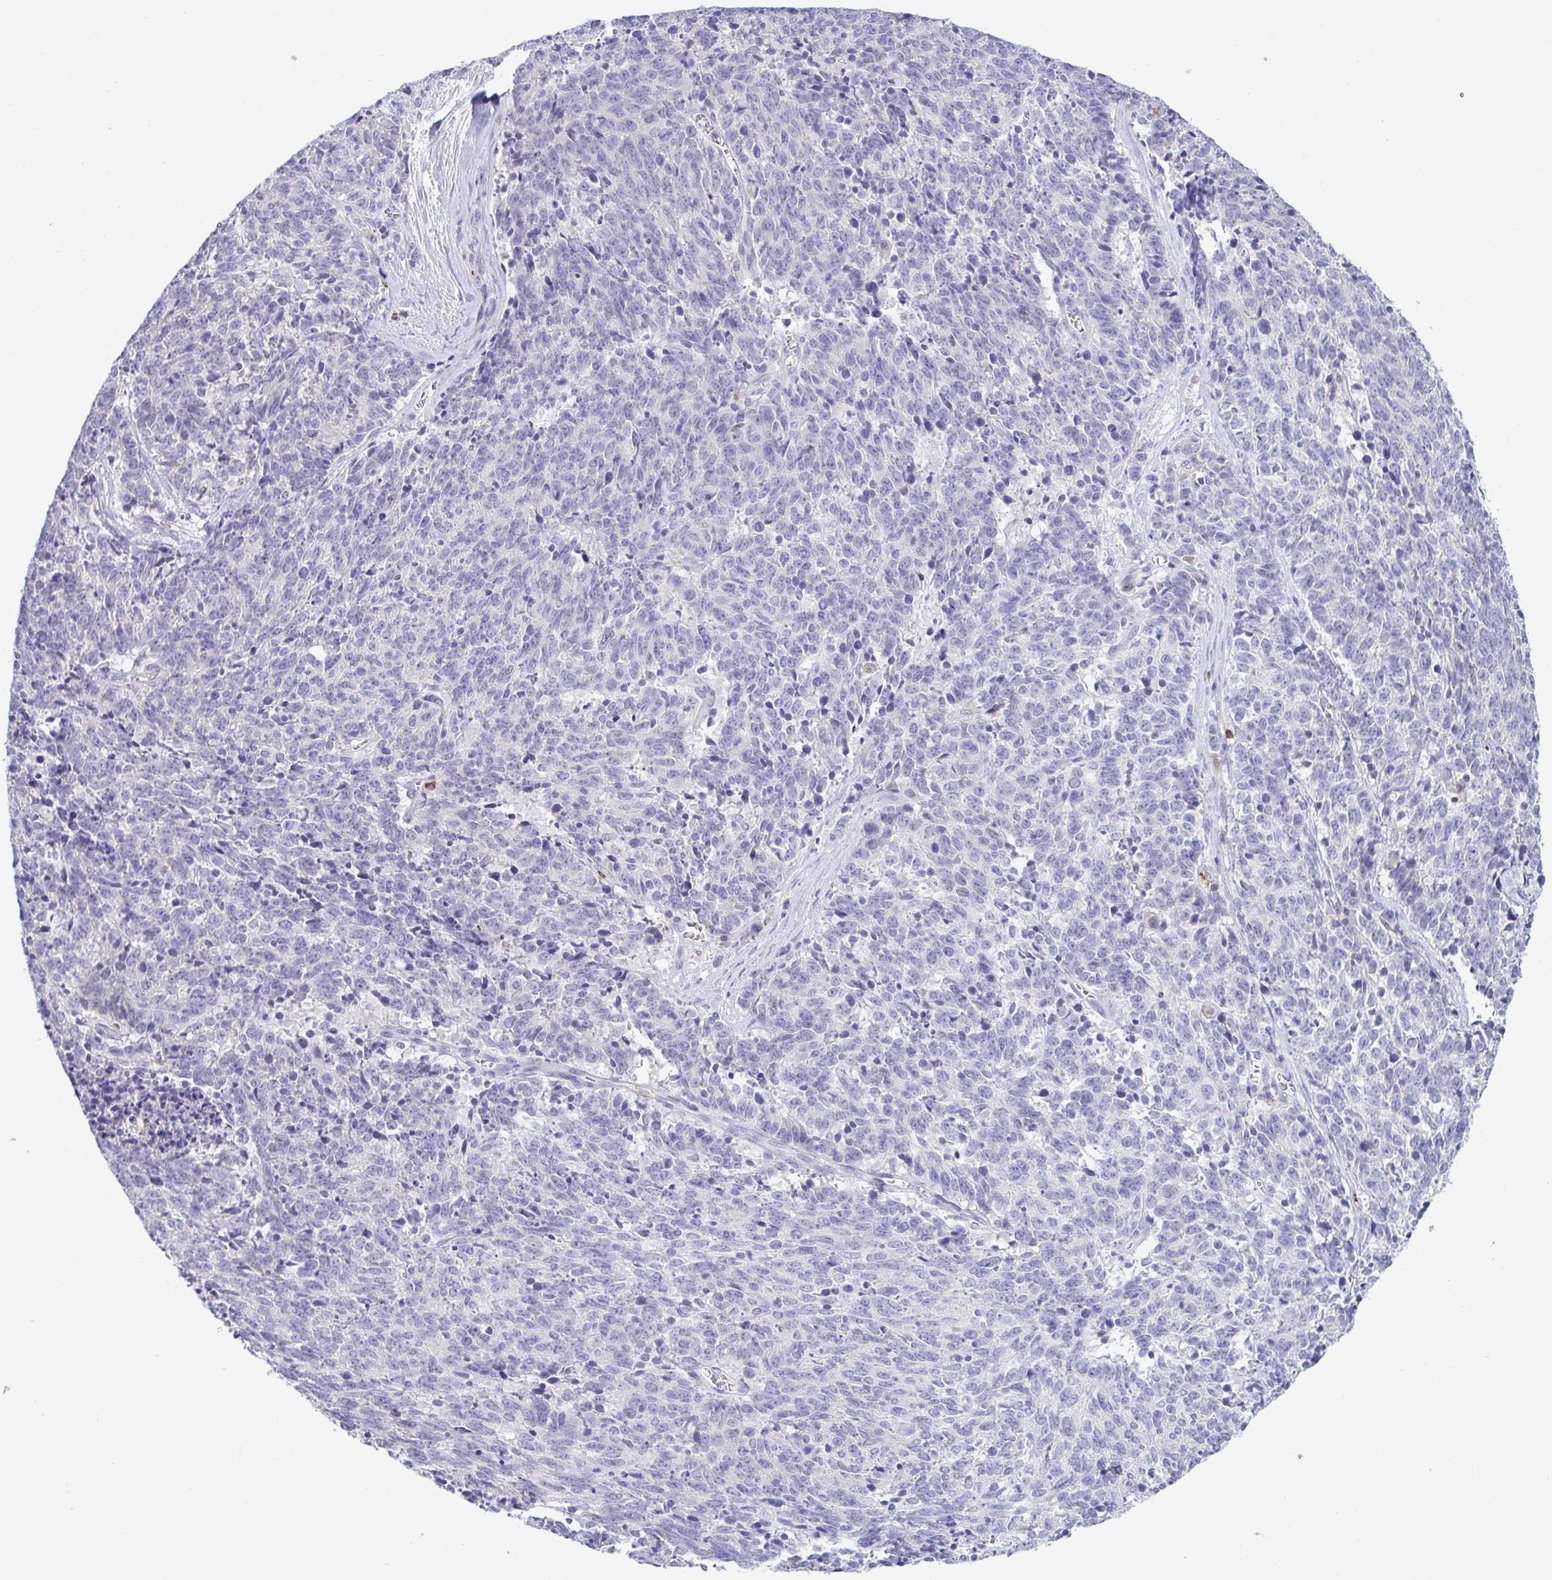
{"staining": {"intensity": "negative", "quantity": "none", "location": "none"}, "tissue": "cervical cancer", "cell_type": "Tumor cells", "image_type": "cancer", "snomed": [{"axis": "morphology", "description": "Squamous cell carcinoma, NOS"}, {"axis": "topography", "description": "Cervix"}], "caption": "Immunohistochemistry of human squamous cell carcinoma (cervical) reveals no expression in tumor cells. Brightfield microscopy of immunohistochemistry stained with DAB (brown) and hematoxylin (blue), captured at high magnification.", "gene": "PGLYRP1", "patient": {"sex": "female", "age": 29}}